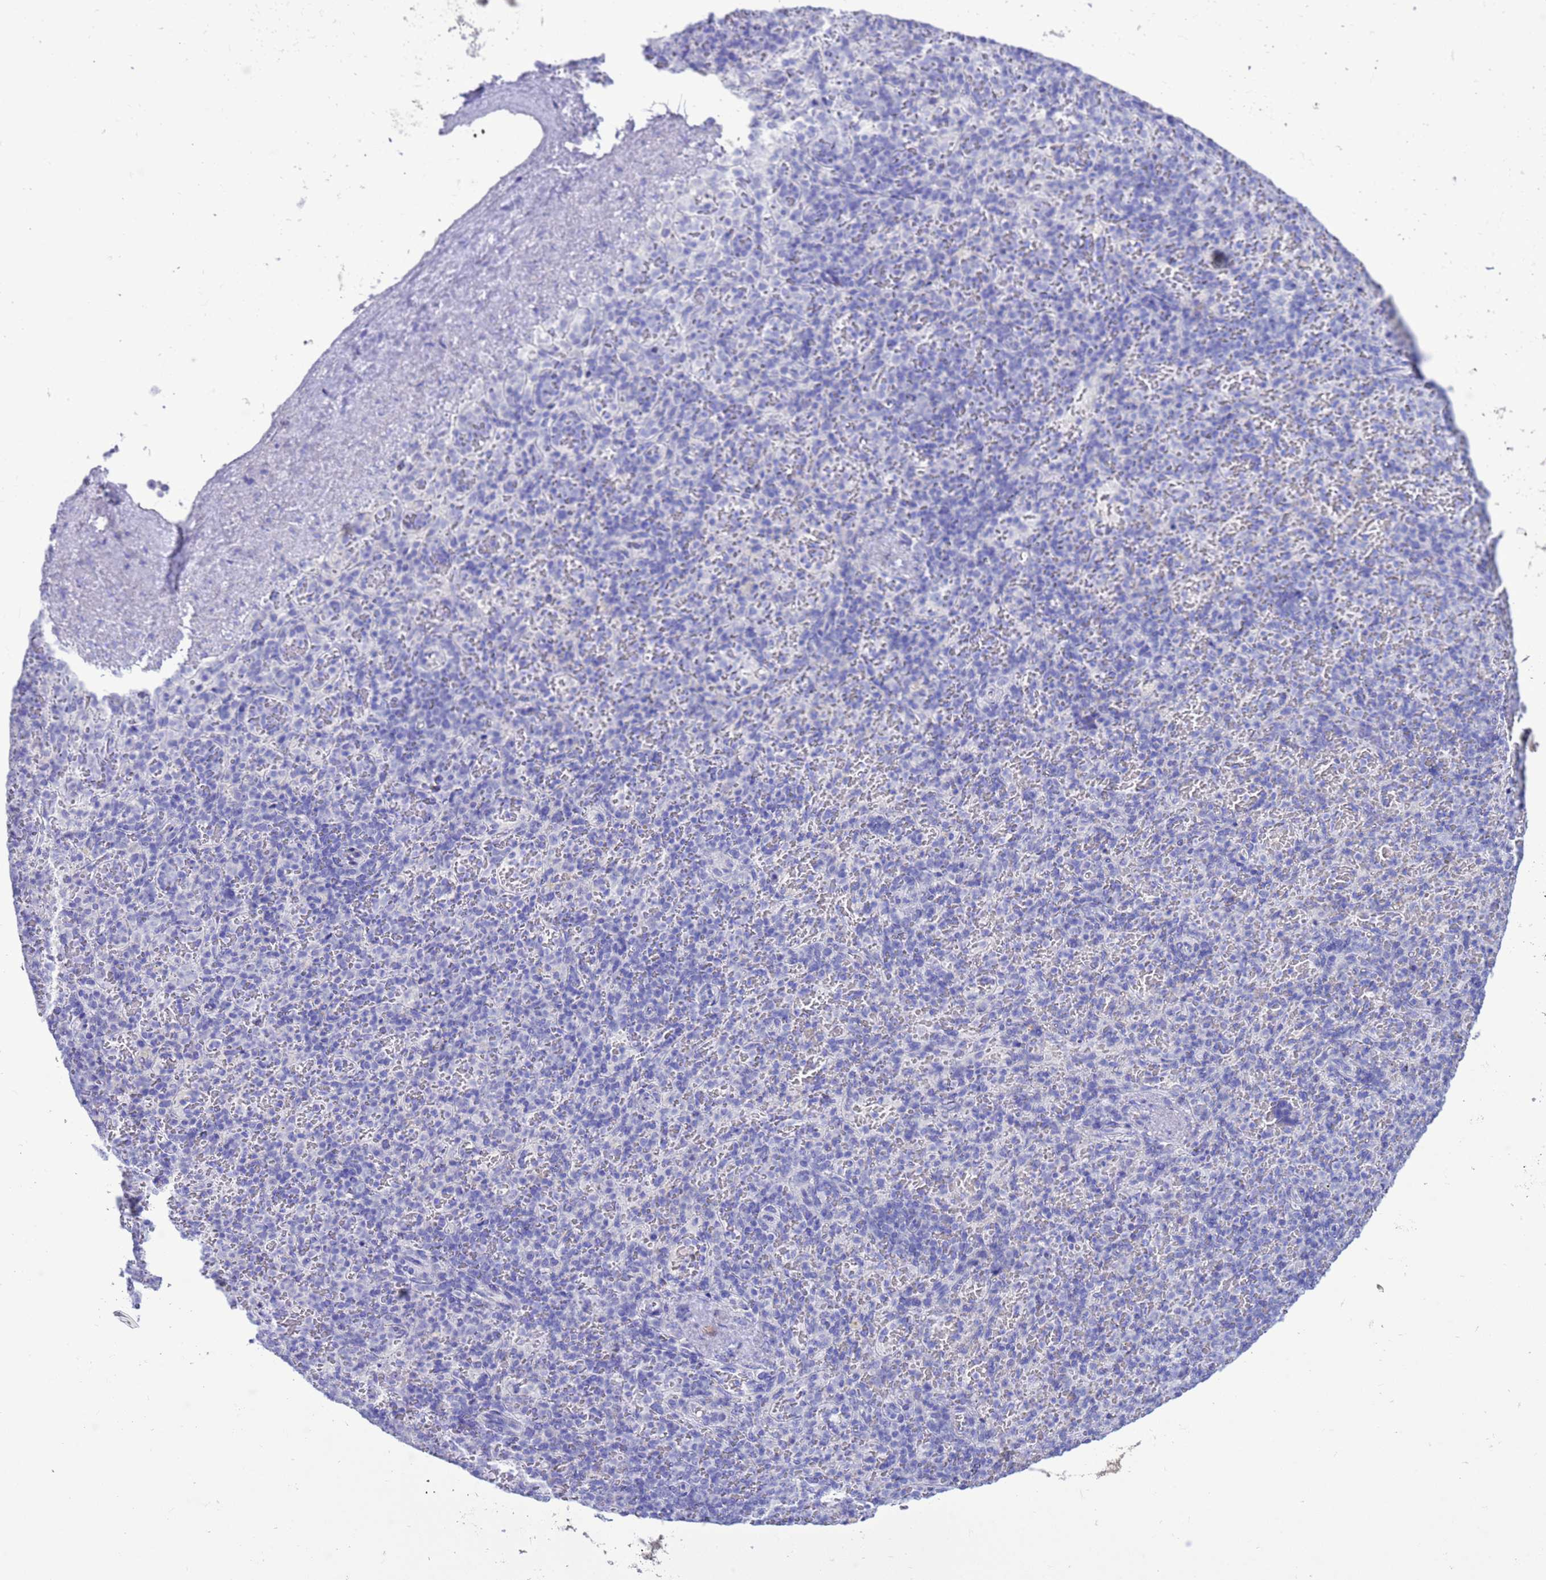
{"staining": {"intensity": "negative", "quantity": "none", "location": "none"}, "tissue": "spleen", "cell_type": "Cells in red pulp", "image_type": "normal", "snomed": [{"axis": "morphology", "description": "Normal tissue, NOS"}, {"axis": "topography", "description": "Spleen"}], "caption": "Spleen stained for a protein using immunohistochemistry demonstrates no staining cells in red pulp.", "gene": "GSTM1", "patient": {"sex": "female", "age": 74}}